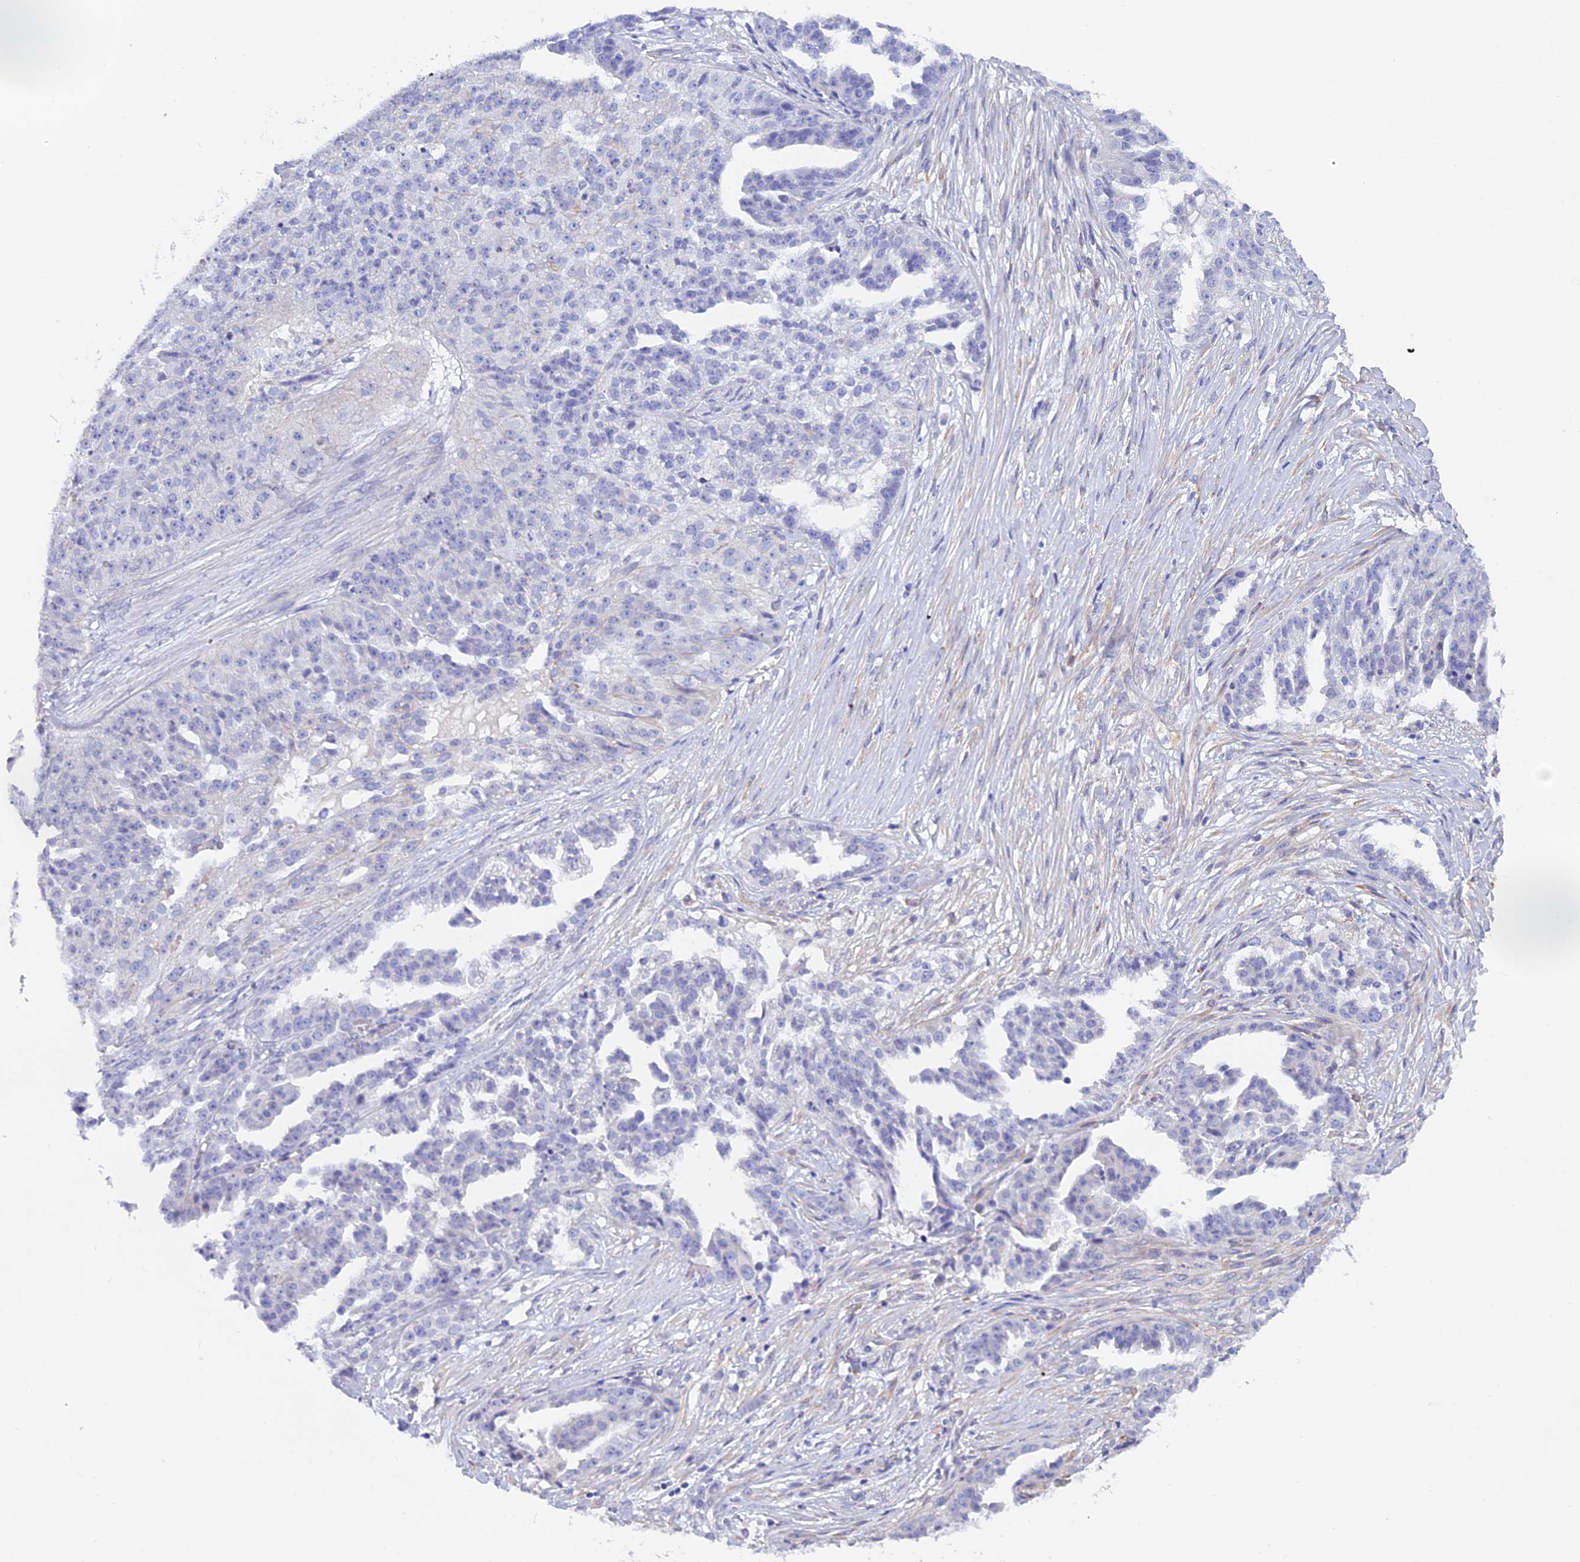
{"staining": {"intensity": "negative", "quantity": "none", "location": "none"}, "tissue": "ovarian cancer", "cell_type": "Tumor cells", "image_type": "cancer", "snomed": [{"axis": "morphology", "description": "Cystadenocarcinoma, serous, NOS"}, {"axis": "topography", "description": "Ovary"}], "caption": "High power microscopy photomicrograph of an immunohistochemistry histopathology image of ovarian serous cystadenocarcinoma, revealing no significant expression in tumor cells.", "gene": "C17orf67", "patient": {"sex": "female", "age": 58}}